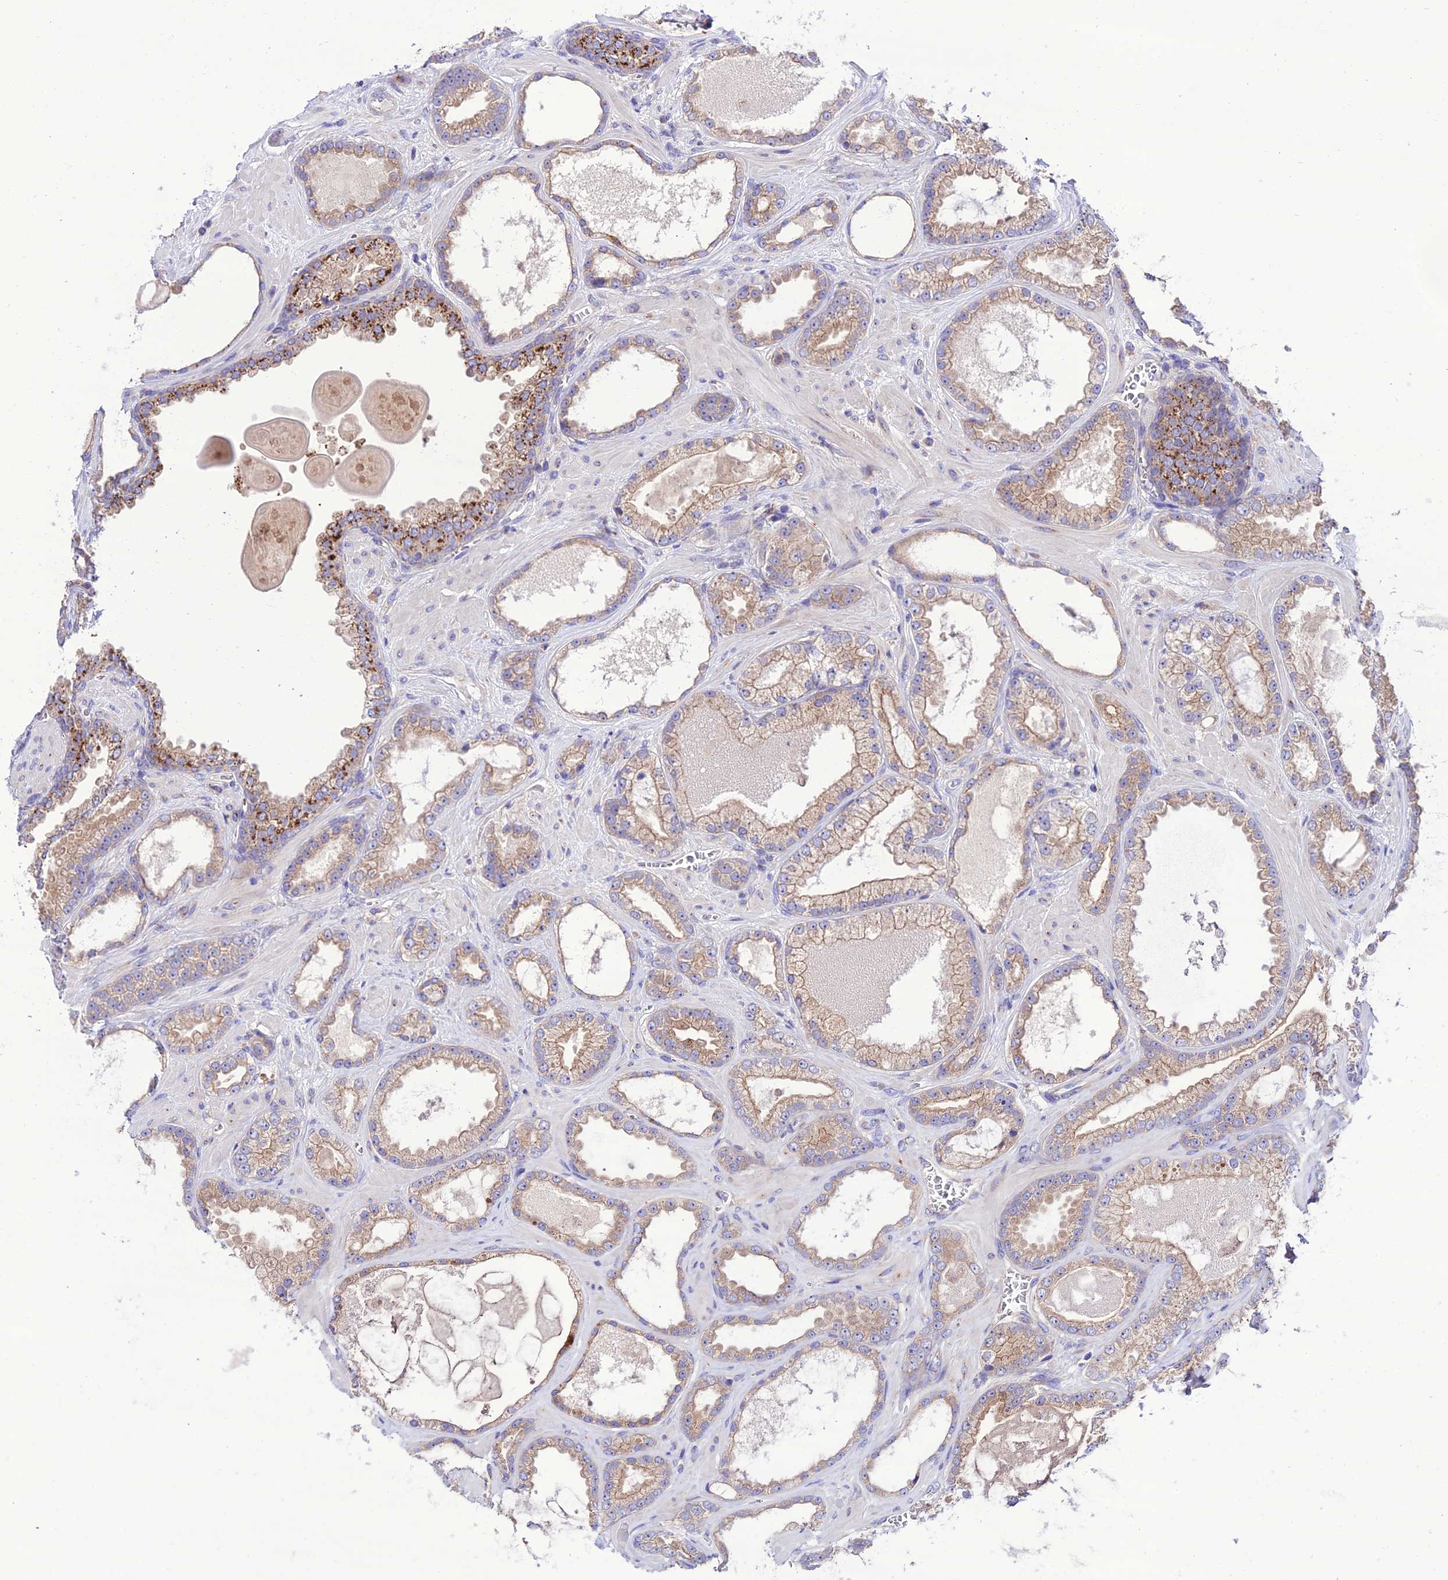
{"staining": {"intensity": "weak", "quantity": "25%-75%", "location": "cytoplasmic/membranous"}, "tissue": "prostate cancer", "cell_type": "Tumor cells", "image_type": "cancer", "snomed": [{"axis": "morphology", "description": "Adenocarcinoma, Low grade"}, {"axis": "topography", "description": "Prostate"}], "caption": "Prostate cancer (low-grade adenocarcinoma) stained for a protein (brown) exhibits weak cytoplasmic/membranous positive staining in approximately 25%-75% of tumor cells.", "gene": "LACTB2", "patient": {"sex": "male", "age": 57}}